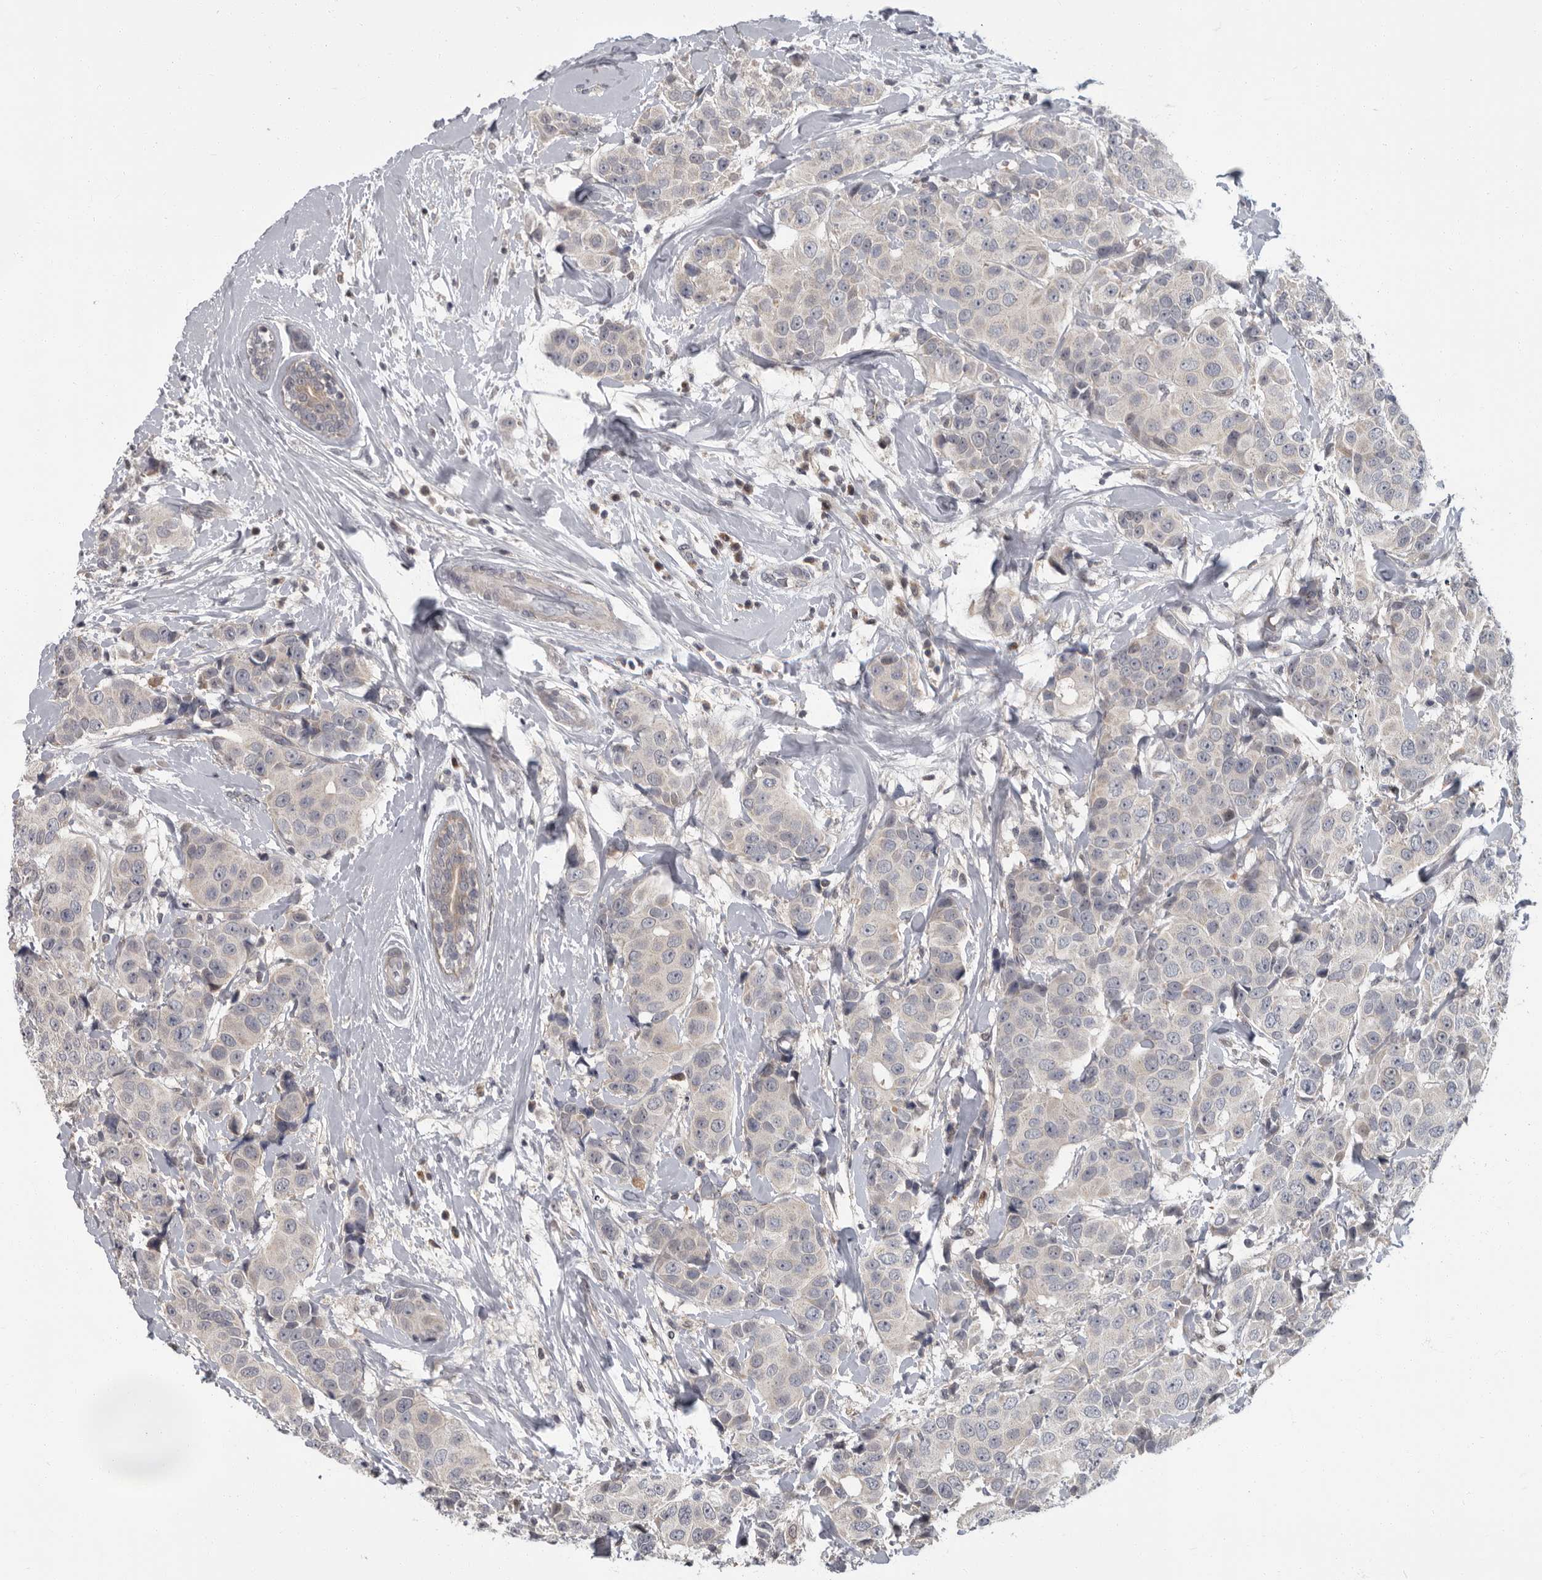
{"staining": {"intensity": "negative", "quantity": "none", "location": "none"}, "tissue": "breast cancer", "cell_type": "Tumor cells", "image_type": "cancer", "snomed": [{"axis": "morphology", "description": "Normal tissue, NOS"}, {"axis": "morphology", "description": "Duct carcinoma"}, {"axis": "topography", "description": "Breast"}], "caption": "Immunohistochemistry photomicrograph of invasive ductal carcinoma (breast) stained for a protein (brown), which reveals no positivity in tumor cells. (Brightfield microscopy of DAB (3,3'-diaminobenzidine) immunohistochemistry at high magnification).", "gene": "PDE7A", "patient": {"sex": "female", "age": 39}}